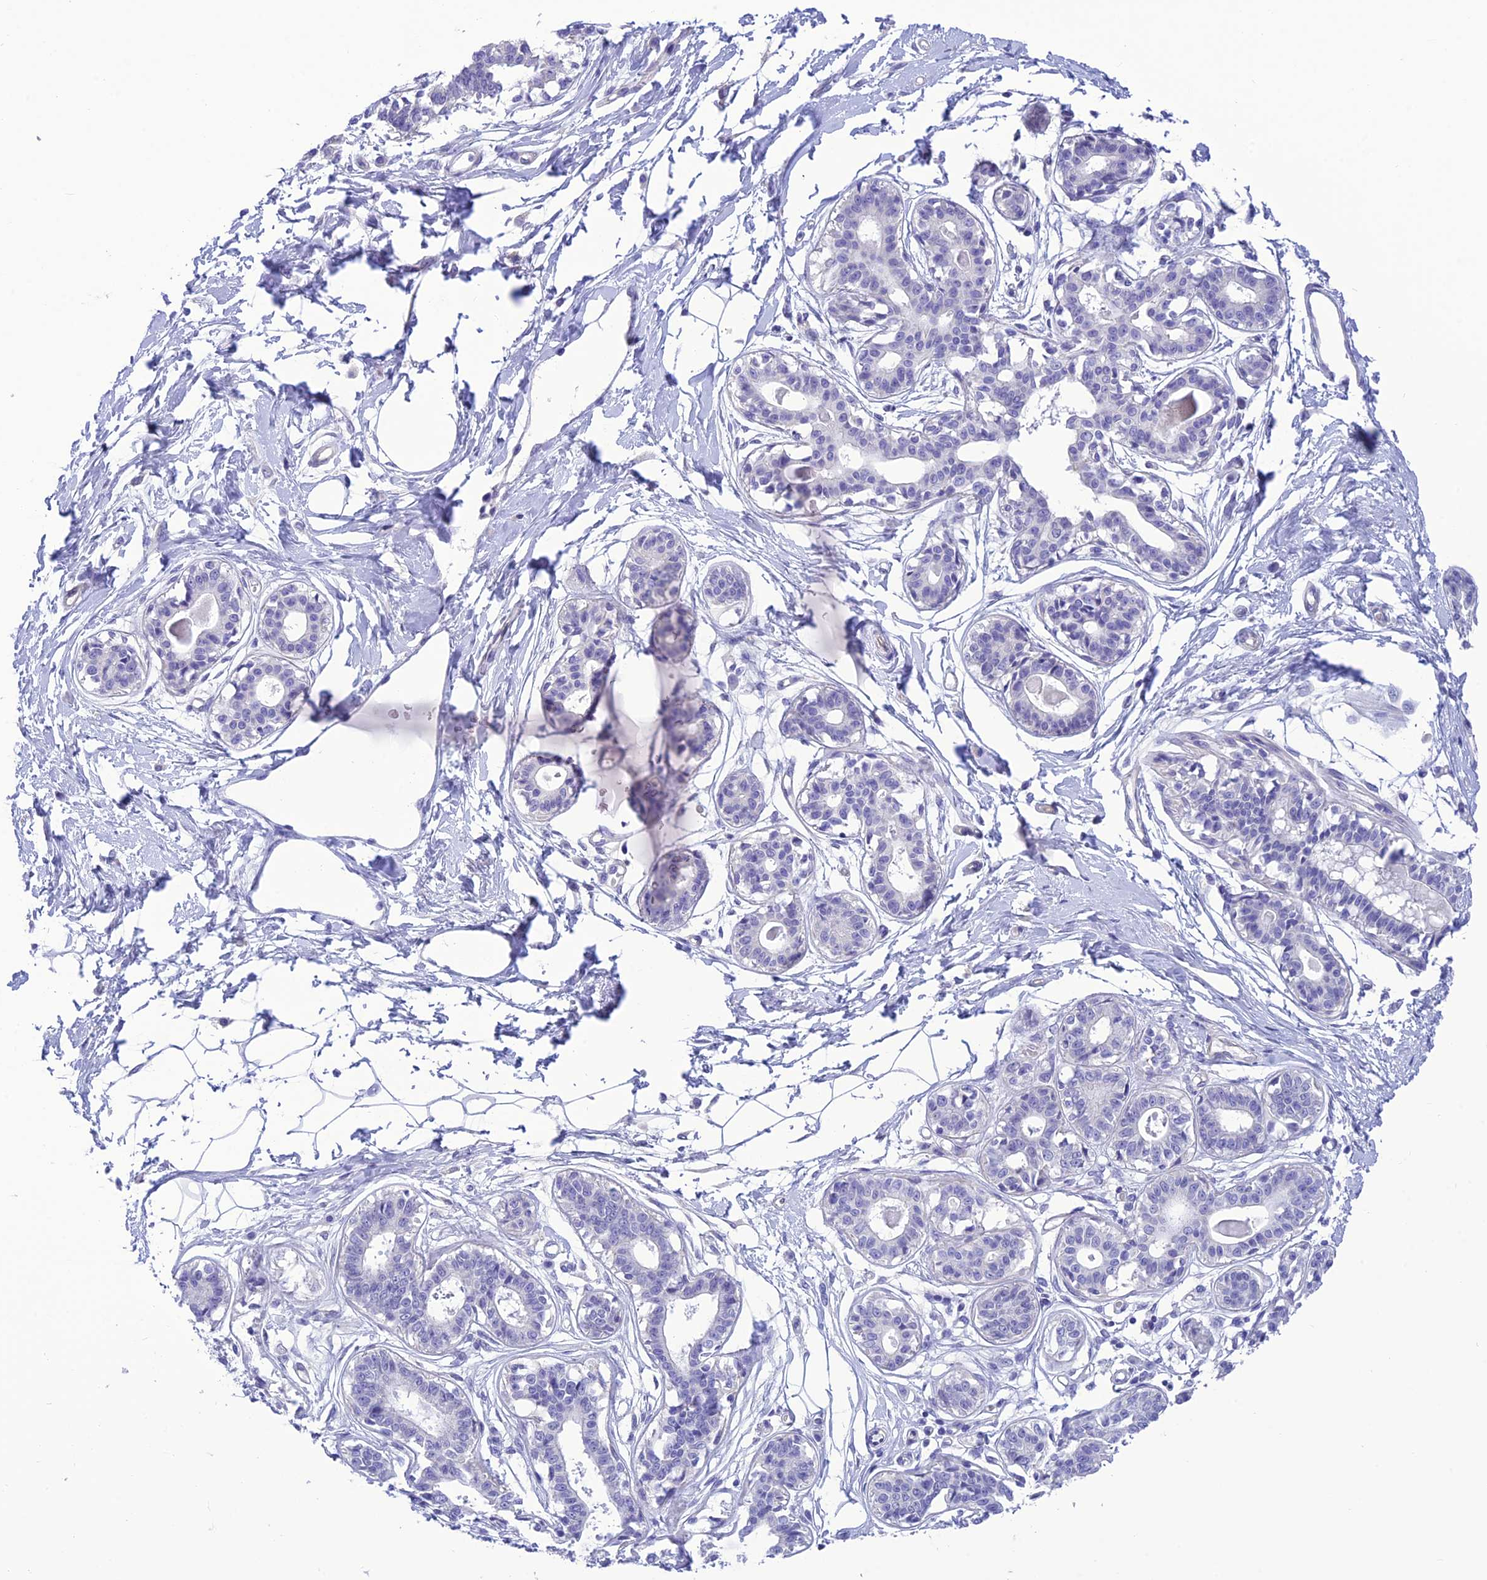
{"staining": {"intensity": "negative", "quantity": "none", "location": "none"}, "tissue": "breast", "cell_type": "Adipocytes", "image_type": "normal", "snomed": [{"axis": "morphology", "description": "Normal tissue, NOS"}, {"axis": "topography", "description": "Breast"}], "caption": "Adipocytes are negative for protein expression in normal human breast. The staining was performed using DAB to visualize the protein expression in brown, while the nuclei were stained in blue with hematoxylin (Magnification: 20x).", "gene": "C17orf67", "patient": {"sex": "female", "age": 45}}